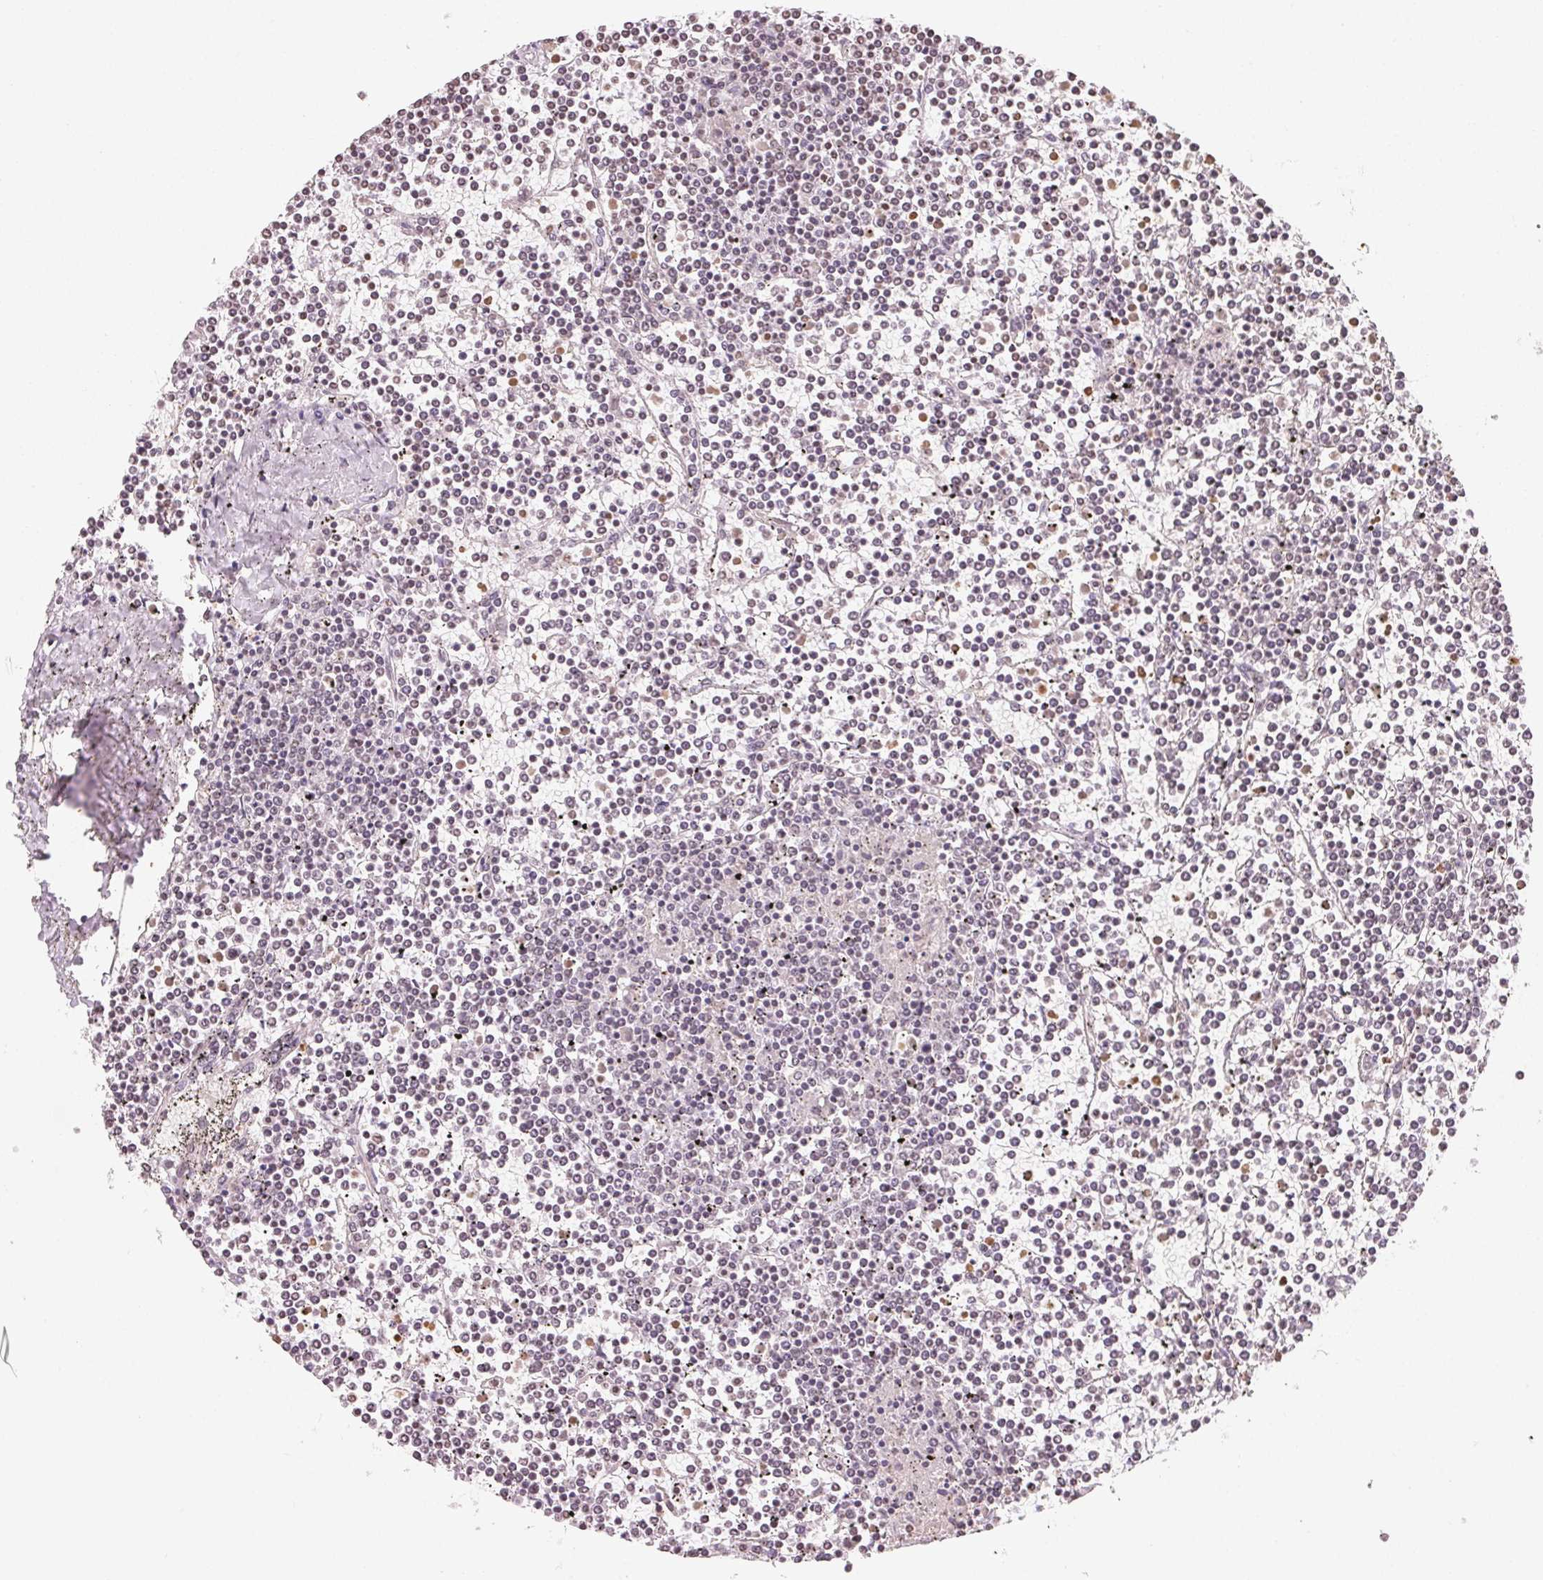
{"staining": {"intensity": "negative", "quantity": "none", "location": "none"}, "tissue": "lymphoma", "cell_type": "Tumor cells", "image_type": "cancer", "snomed": [{"axis": "morphology", "description": "Malignant lymphoma, non-Hodgkin's type, Low grade"}, {"axis": "topography", "description": "Spleen"}], "caption": "Immunohistochemistry photomicrograph of neoplastic tissue: human lymphoma stained with DAB shows no significant protein positivity in tumor cells.", "gene": "TBP", "patient": {"sex": "female", "age": 19}}